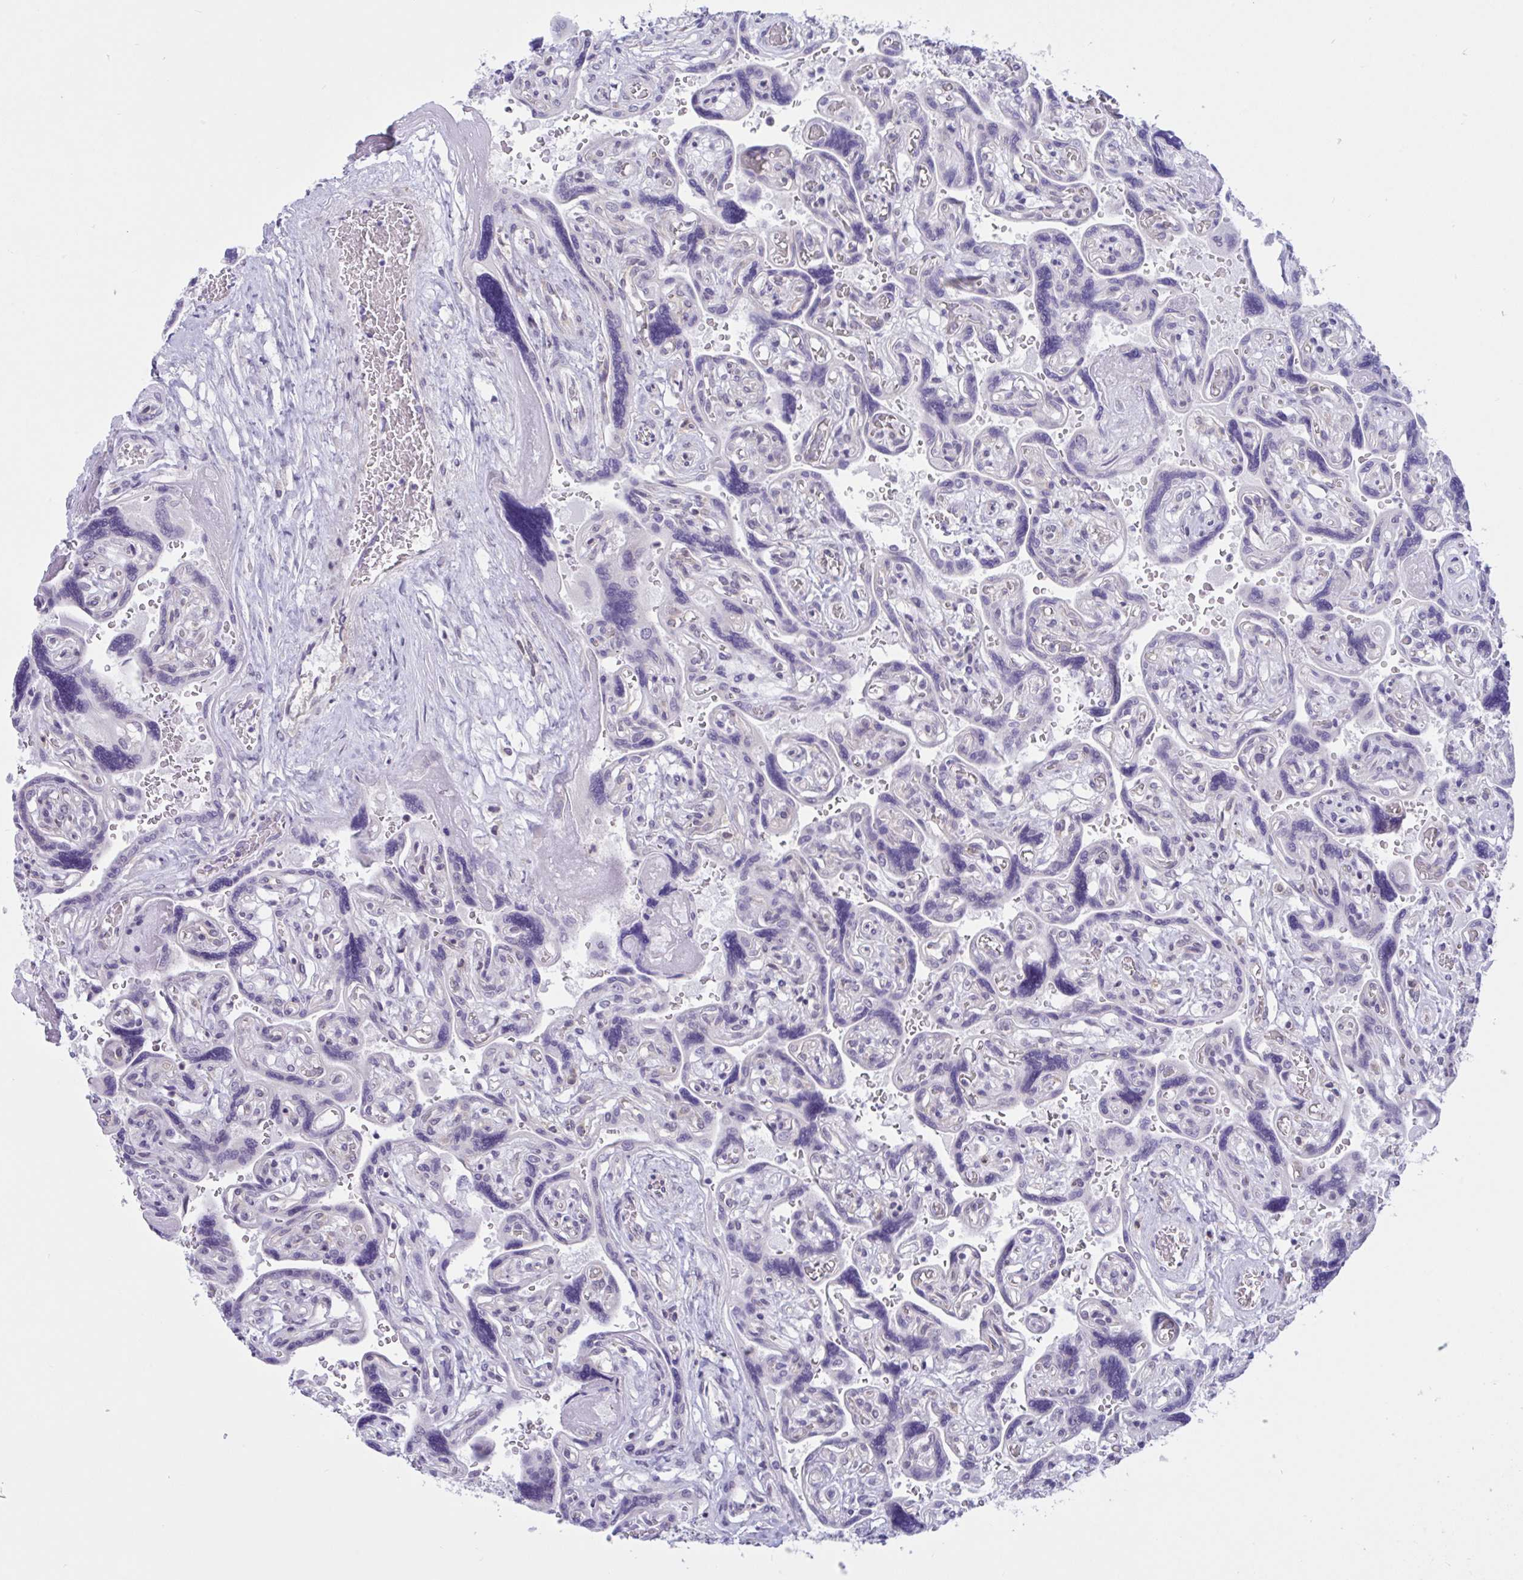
{"staining": {"intensity": "moderate", "quantity": ">75%", "location": "cytoplasmic/membranous"}, "tissue": "placenta", "cell_type": "Decidual cells", "image_type": "normal", "snomed": [{"axis": "morphology", "description": "Normal tissue, NOS"}, {"axis": "topography", "description": "Placenta"}], "caption": "IHC image of normal human placenta stained for a protein (brown), which demonstrates medium levels of moderate cytoplasmic/membranous expression in approximately >75% of decidual cells.", "gene": "CAMLG", "patient": {"sex": "female", "age": 32}}